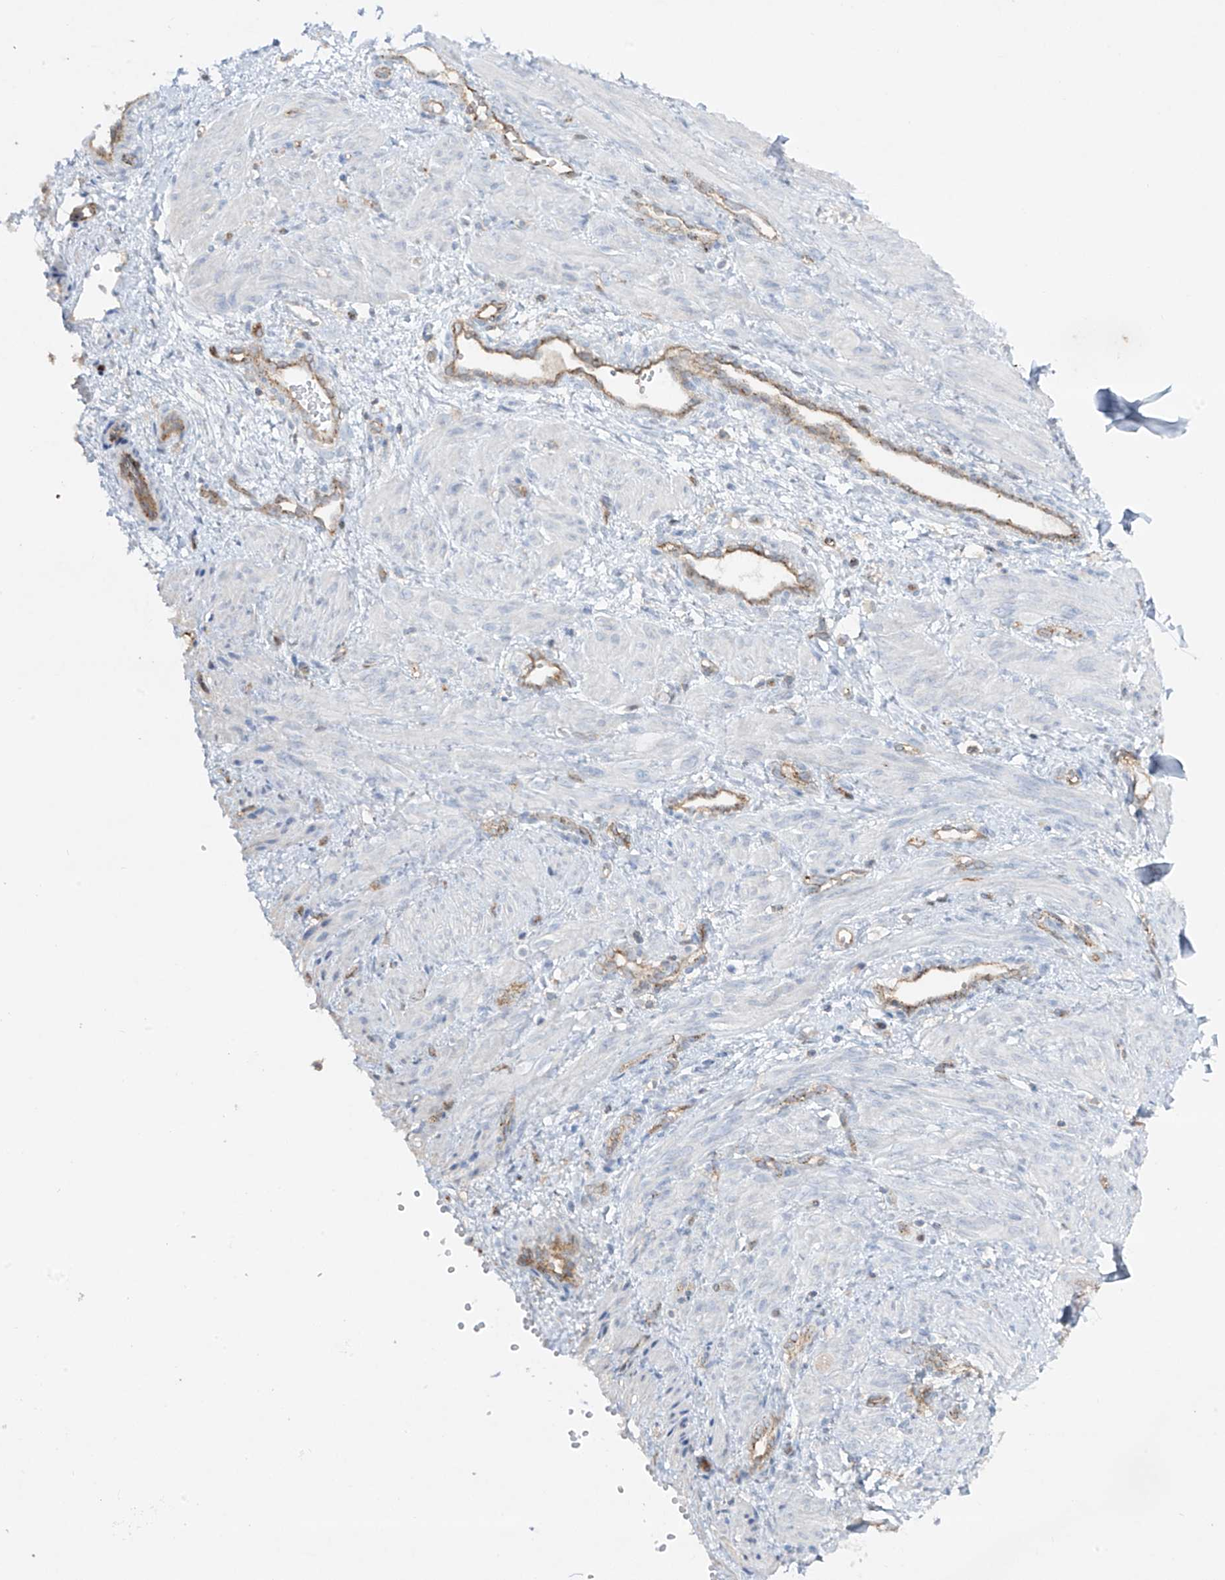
{"staining": {"intensity": "negative", "quantity": "none", "location": "none"}, "tissue": "smooth muscle", "cell_type": "Smooth muscle cells", "image_type": "normal", "snomed": [{"axis": "morphology", "description": "Normal tissue, NOS"}, {"axis": "topography", "description": "Endometrium"}], "caption": "IHC of benign smooth muscle displays no staining in smooth muscle cells. The staining was performed using DAB to visualize the protein expression in brown, while the nuclei were stained in blue with hematoxylin (Magnification: 20x).", "gene": "HLA", "patient": {"sex": "female", "age": 33}}